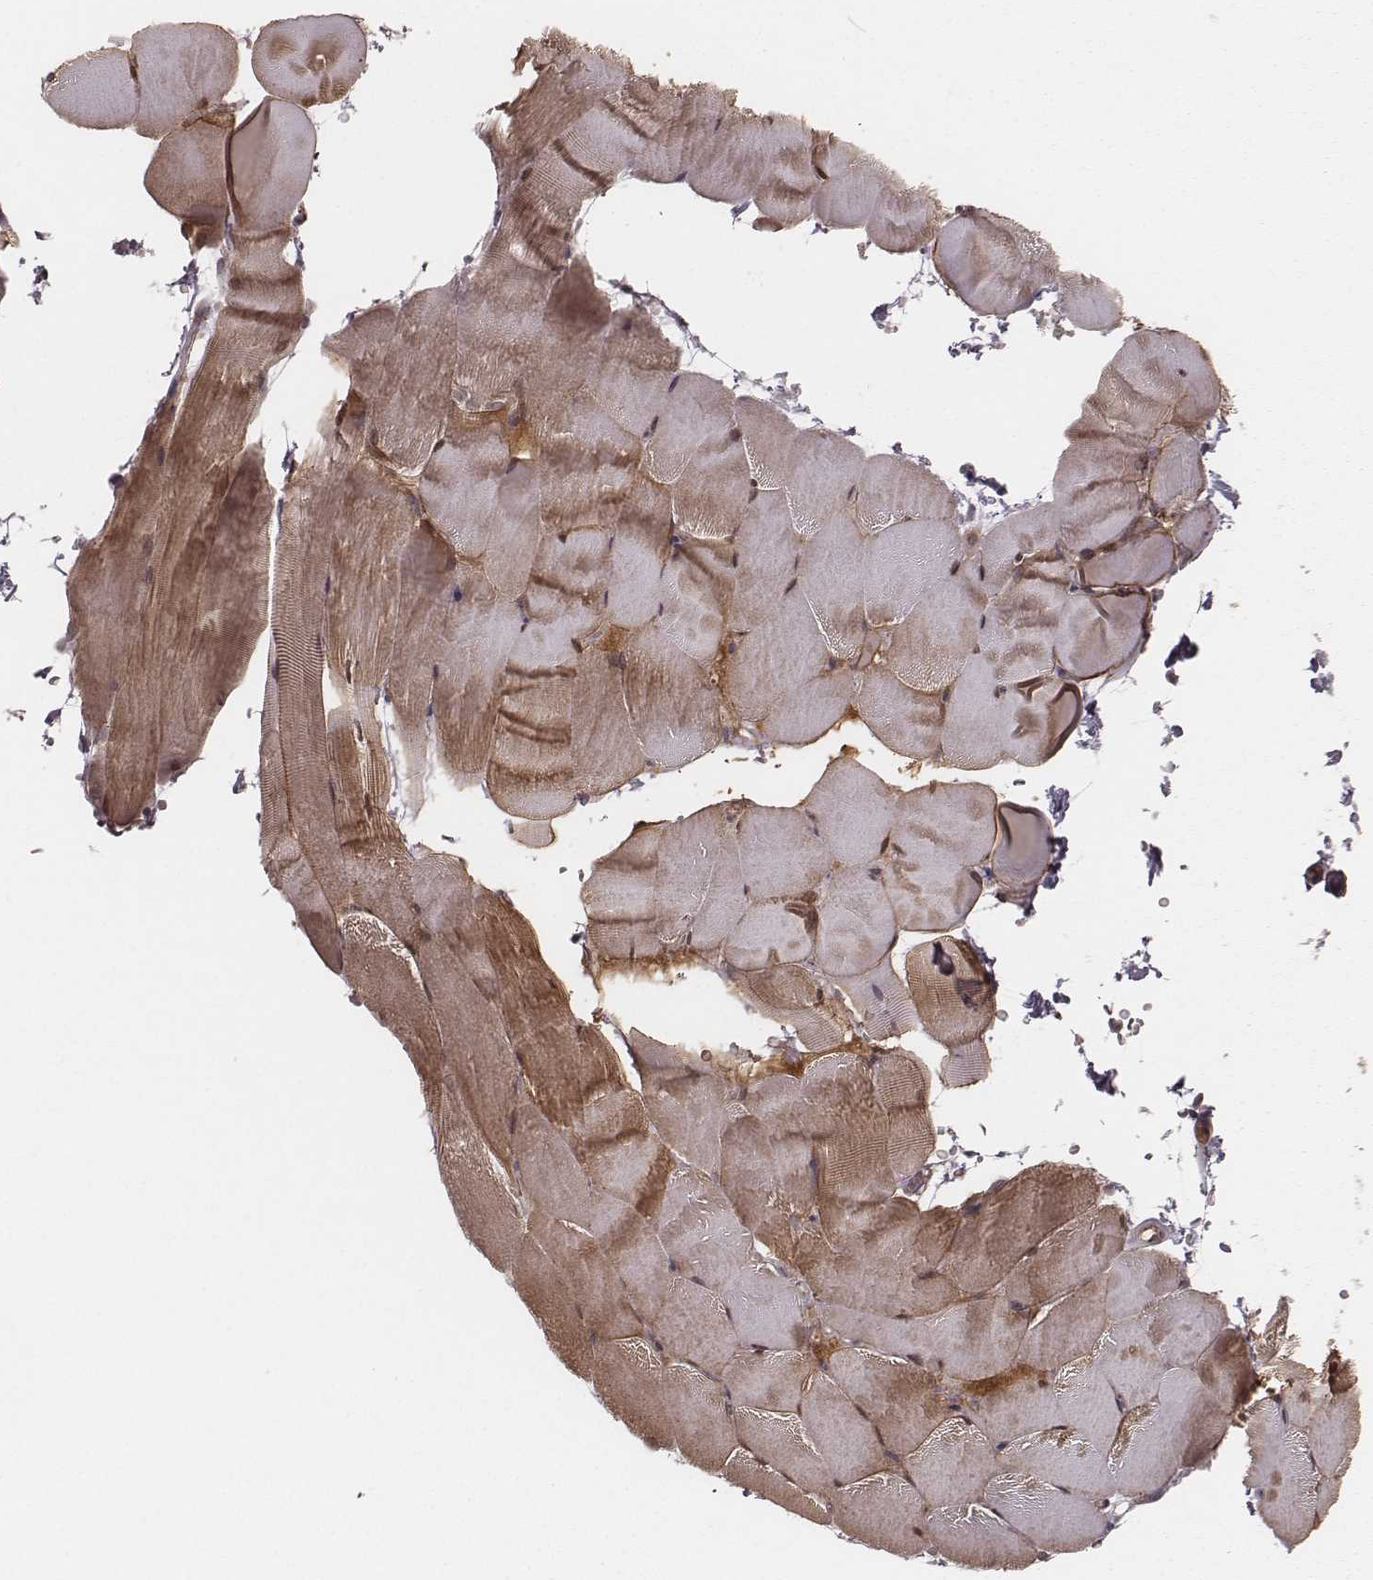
{"staining": {"intensity": "moderate", "quantity": ">75%", "location": "cytoplasmic/membranous"}, "tissue": "skeletal muscle", "cell_type": "Myocytes", "image_type": "normal", "snomed": [{"axis": "morphology", "description": "Normal tissue, NOS"}, {"axis": "topography", "description": "Skeletal muscle"}], "caption": "This photomicrograph displays benign skeletal muscle stained with IHC to label a protein in brown. The cytoplasmic/membranous of myocytes show moderate positivity for the protein. Nuclei are counter-stained blue.", "gene": "MYO19", "patient": {"sex": "female", "age": 37}}